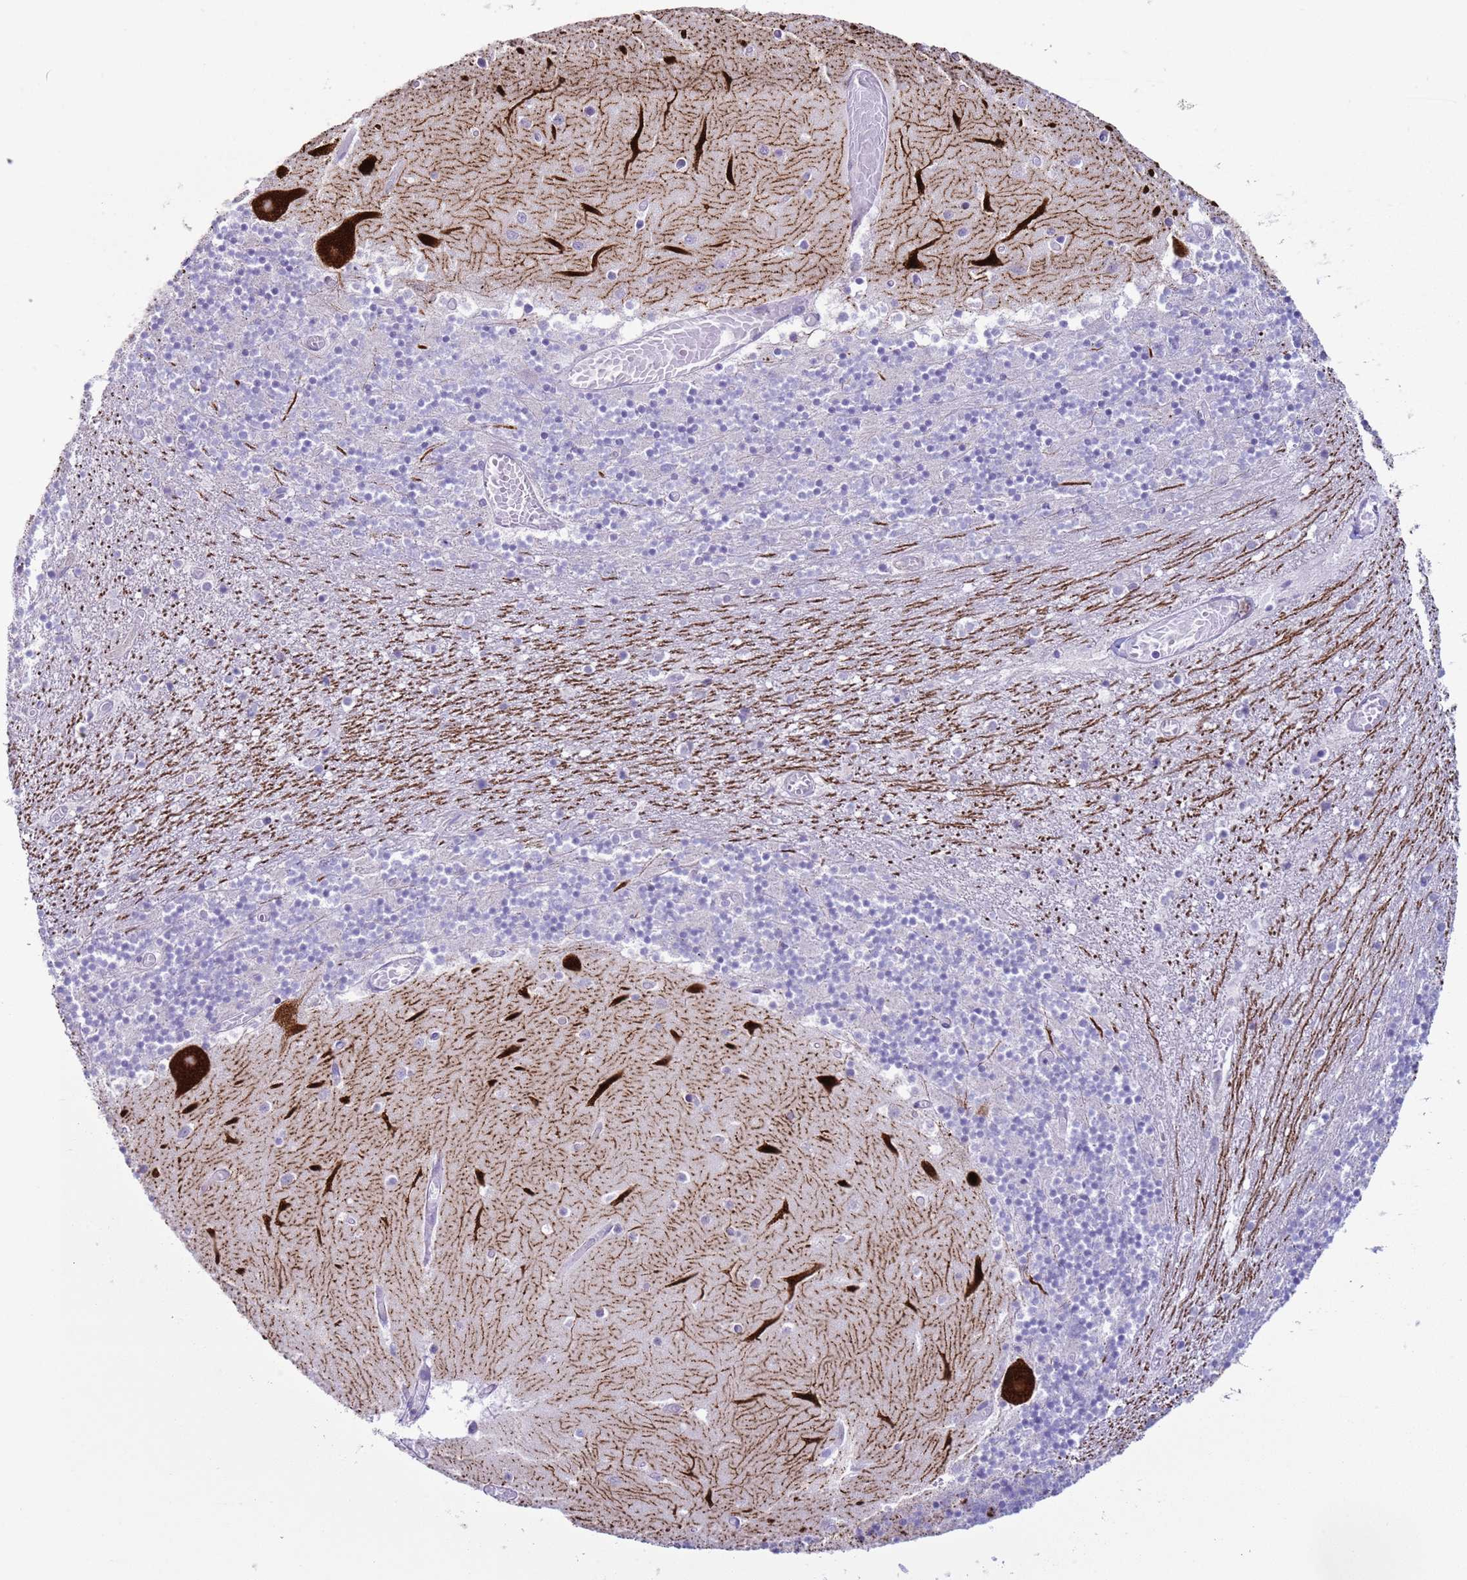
{"staining": {"intensity": "negative", "quantity": "none", "location": "none"}, "tissue": "cerebellum", "cell_type": "Cells in granular layer", "image_type": "normal", "snomed": [{"axis": "morphology", "description": "Normal tissue, NOS"}, {"axis": "topography", "description": "Cerebellum"}], "caption": "Micrograph shows no significant protein staining in cells in granular layer of unremarkable cerebellum.", "gene": "NPAP1", "patient": {"sex": "female", "age": 28}}